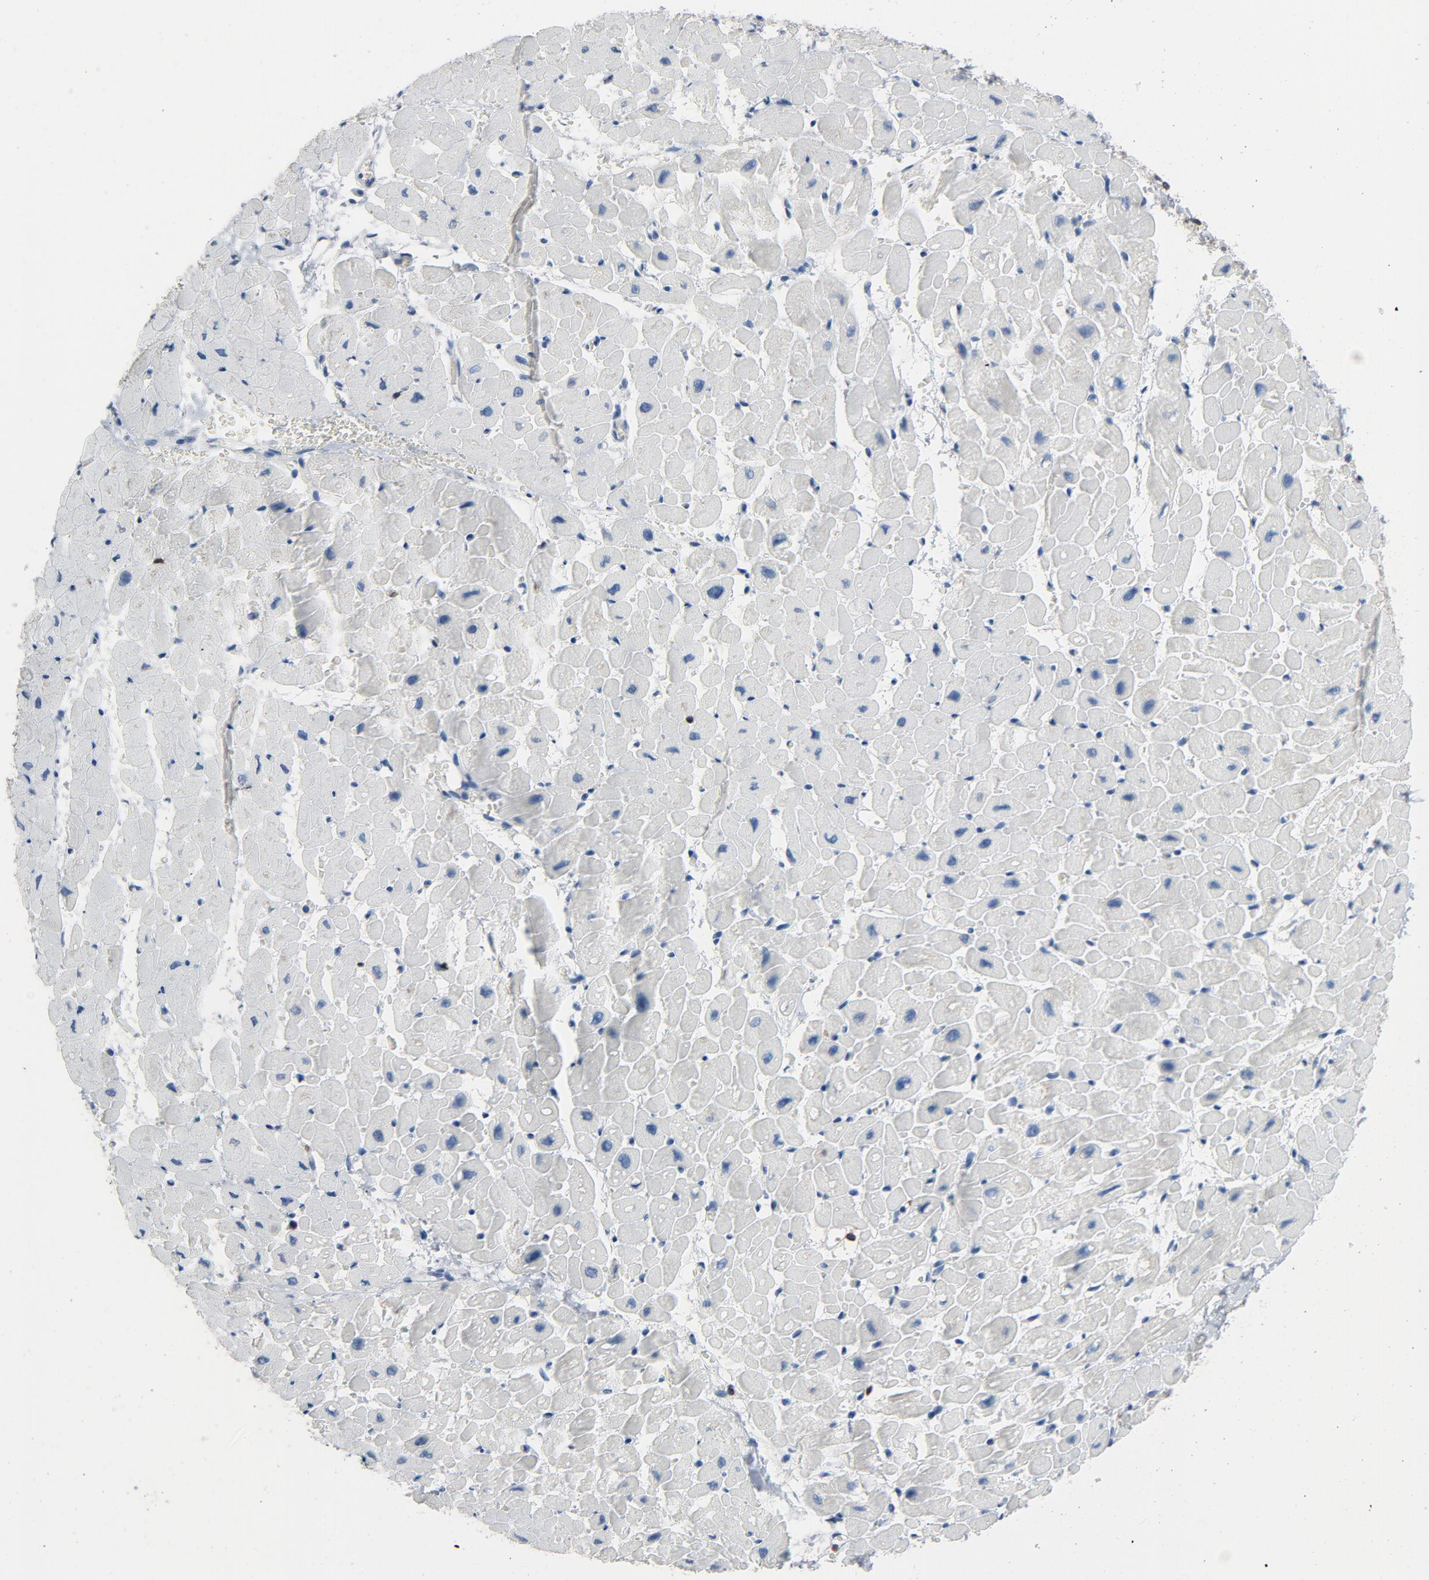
{"staining": {"intensity": "negative", "quantity": "none", "location": "none"}, "tissue": "heart muscle", "cell_type": "Cardiomyocytes", "image_type": "normal", "snomed": [{"axis": "morphology", "description": "Normal tissue, NOS"}, {"axis": "topography", "description": "Heart"}], "caption": "Immunohistochemistry of unremarkable human heart muscle displays no positivity in cardiomyocytes. (DAB (3,3'-diaminobenzidine) immunohistochemistry visualized using brightfield microscopy, high magnification).", "gene": "LCK", "patient": {"sex": "male", "age": 45}}